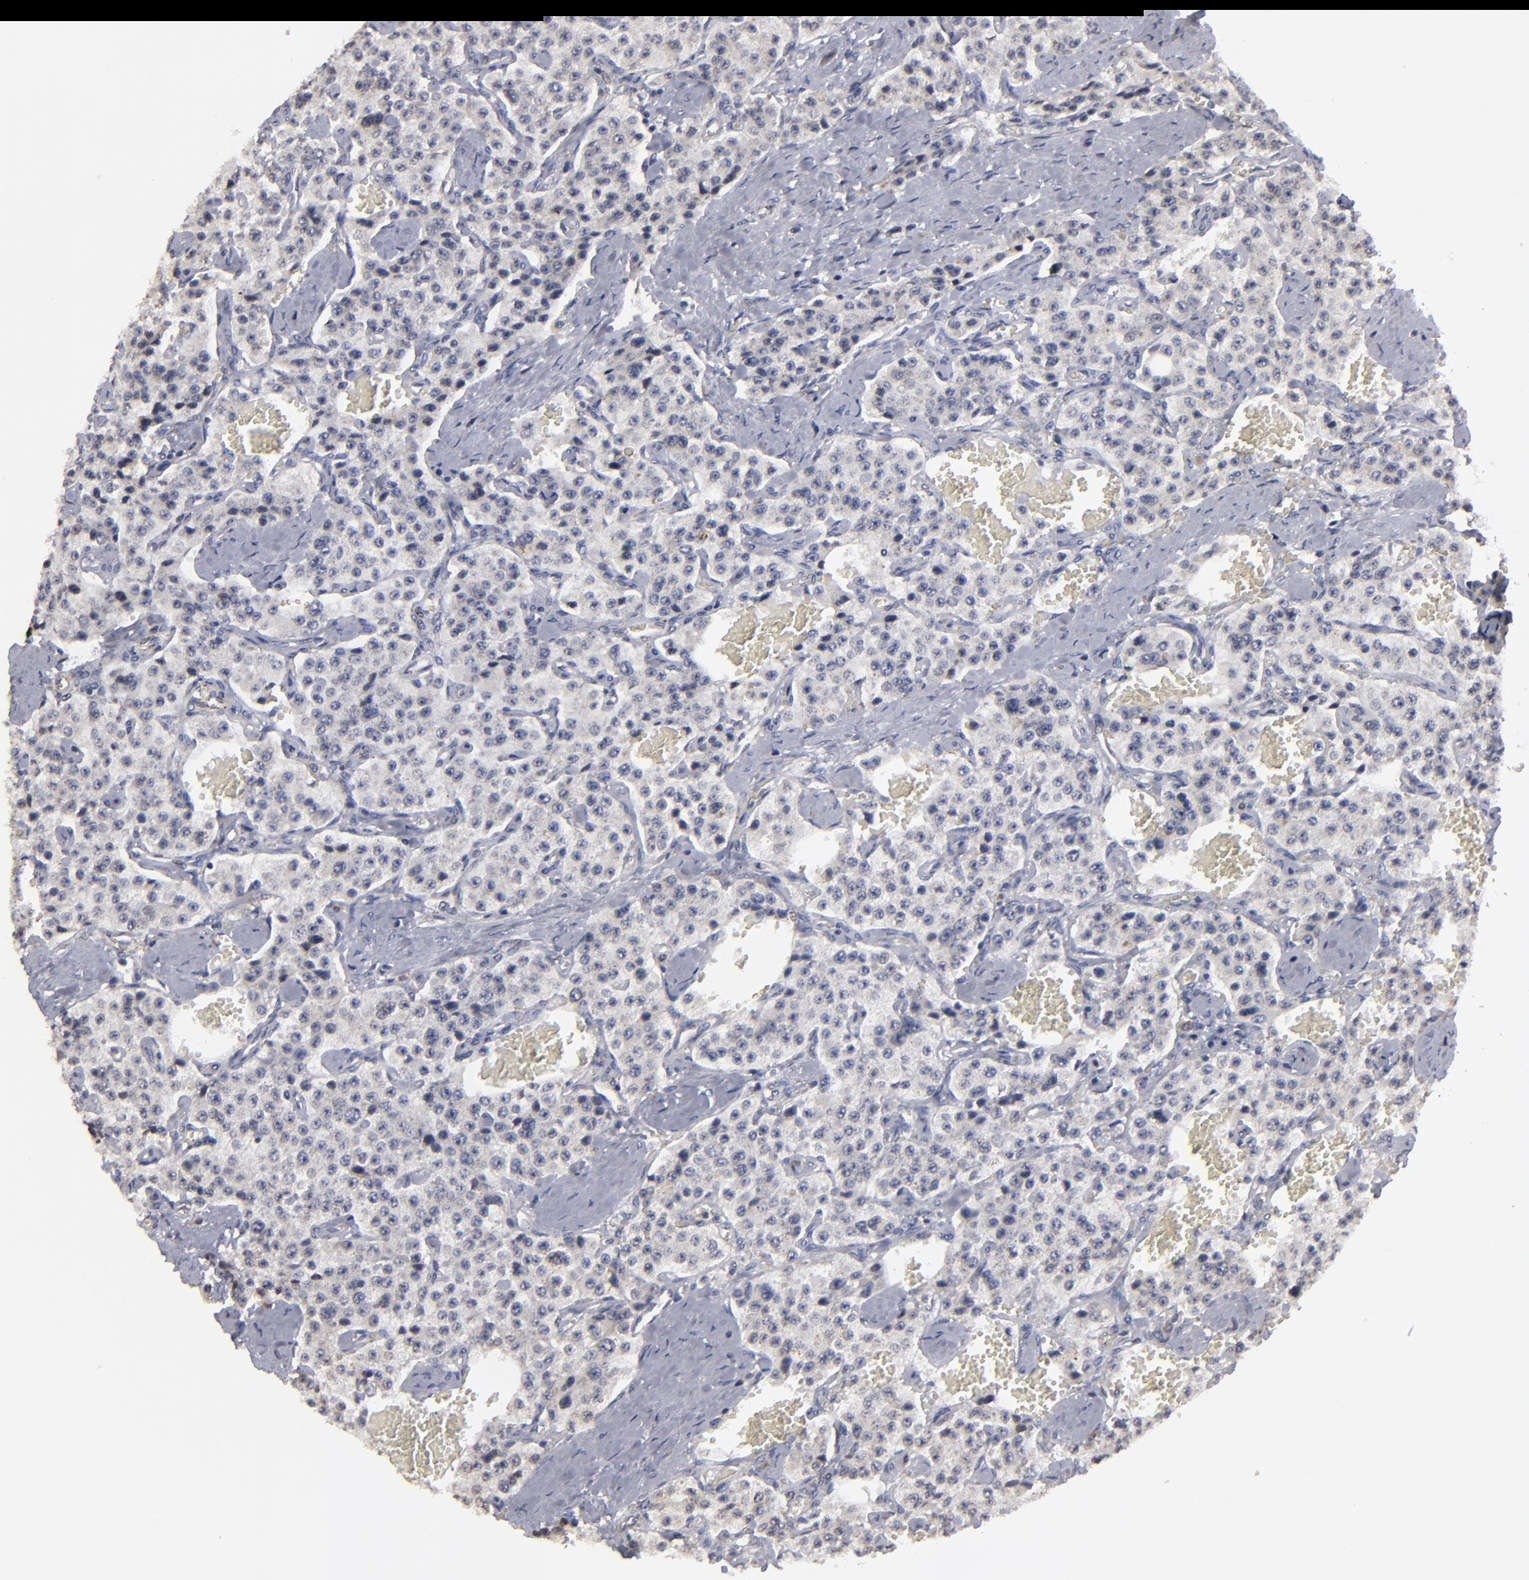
{"staining": {"intensity": "negative", "quantity": "none", "location": "none"}, "tissue": "carcinoid", "cell_type": "Tumor cells", "image_type": "cancer", "snomed": [{"axis": "morphology", "description": "Carcinoid, malignant, NOS"}, {"axis": "topography", "description": "Small intestine"}], "caption": "Immunohistochemistry image of human carcinoid stained for a protein (brown), which reveals no expression in tumor cells.", "gene": "CEP97", "patient": {"sex": "male", "age": 52}}